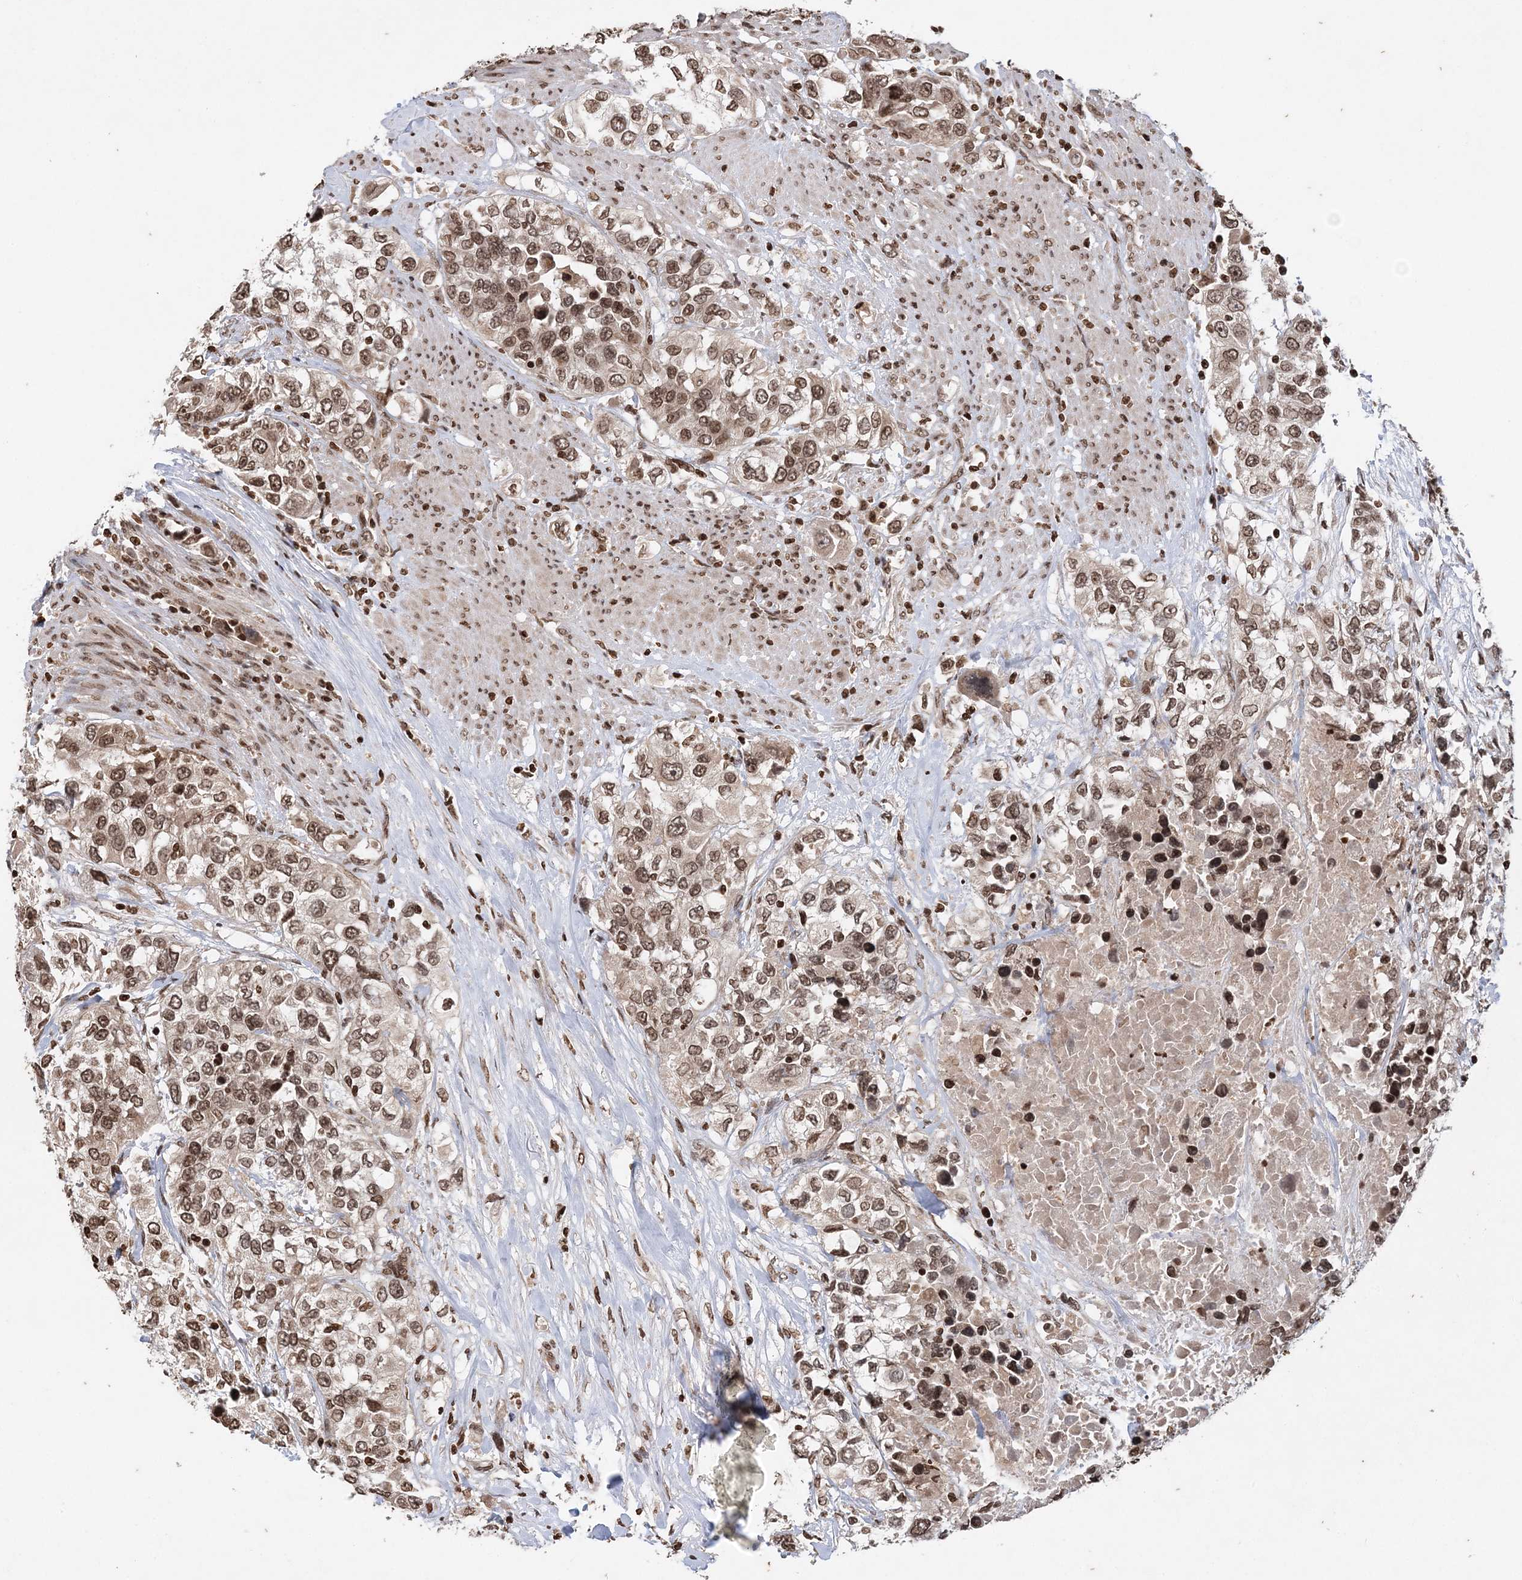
{"staining": {"intensity": "moderate", "quantity": ">75%", "location": "cytoplasmic/membranous,nuclear"}, "tissue": "urothelial cancer", "cell_type": "Tumor cells", "image_type": "cancer", "snomed": [{"axis": "morphology", "description": "Urothelial carcinoma, High grade"}, {"axis": "topography", "description": "Urinary bladder"}], "caption": "Urothelial cancer was stained to show a protein in brown. There is medium levels of moderate cytoplasmic/membranous and nuclear staining in approximately >75% of tumor cells. (Brightfield microscopy of DAB IHC at high magnification).", "gene": "NEDD9", "patient": {"sex": "female", "age": 80}}